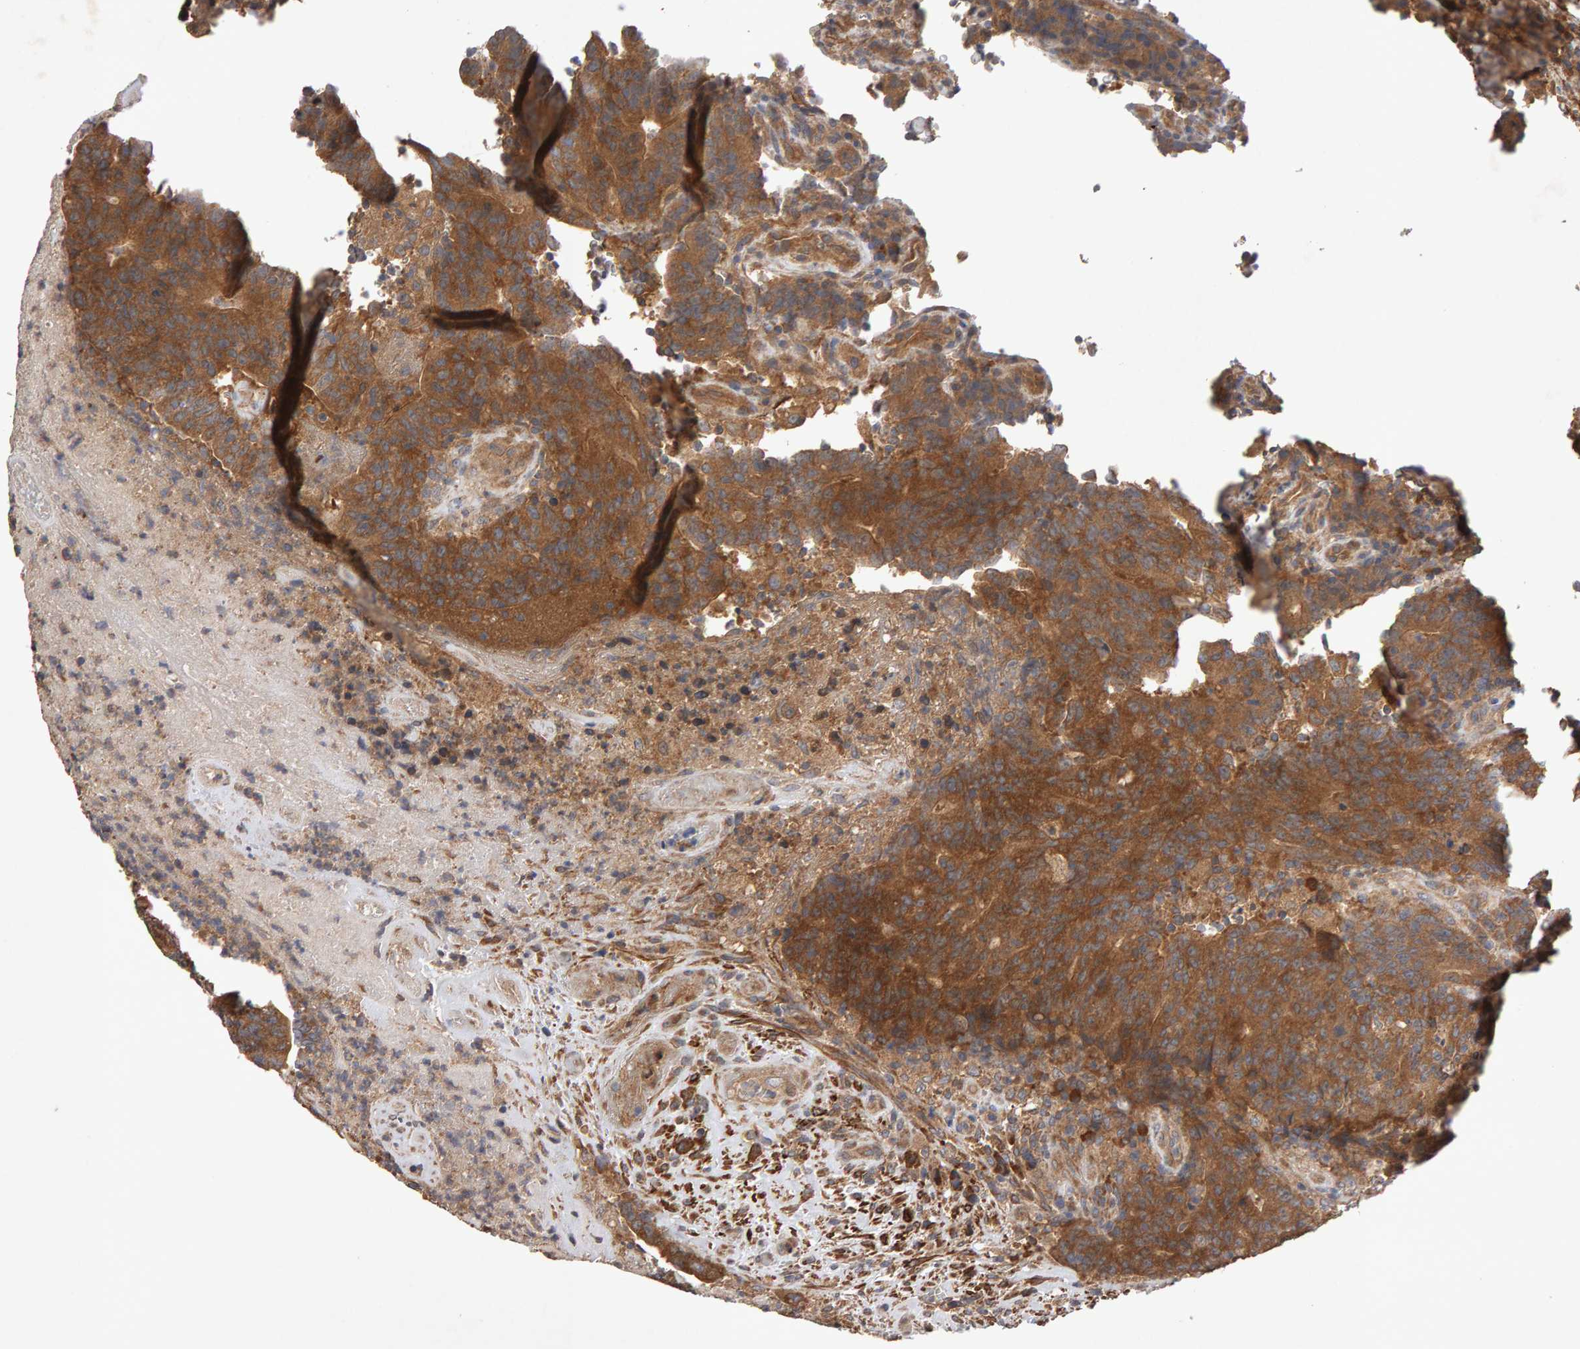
{"staining": {"intensity": "strong", "quantity": ">75%", "location": "cytoplasmic/membranous"}, "tissue": "colorectal cancer", "cell_type": "Tumor cells", "image_type": "cancer", "snomed": [{"axis": "morphology", "description": "Normal tissue, NOS"}, {"axis": "morphology", "description": "Adenocarcinoma, NOS"}, {"axis": "topography", "description": "Colon"}], "caption": "A high amount of strong cytoplasmic/membranous expression is seen in approximately >75% of tumor cells in colorectal cancer (adenocarcinoma) tissue.", "gene": "RNF19A", "patient": {"sex": "female", "age": 75}}